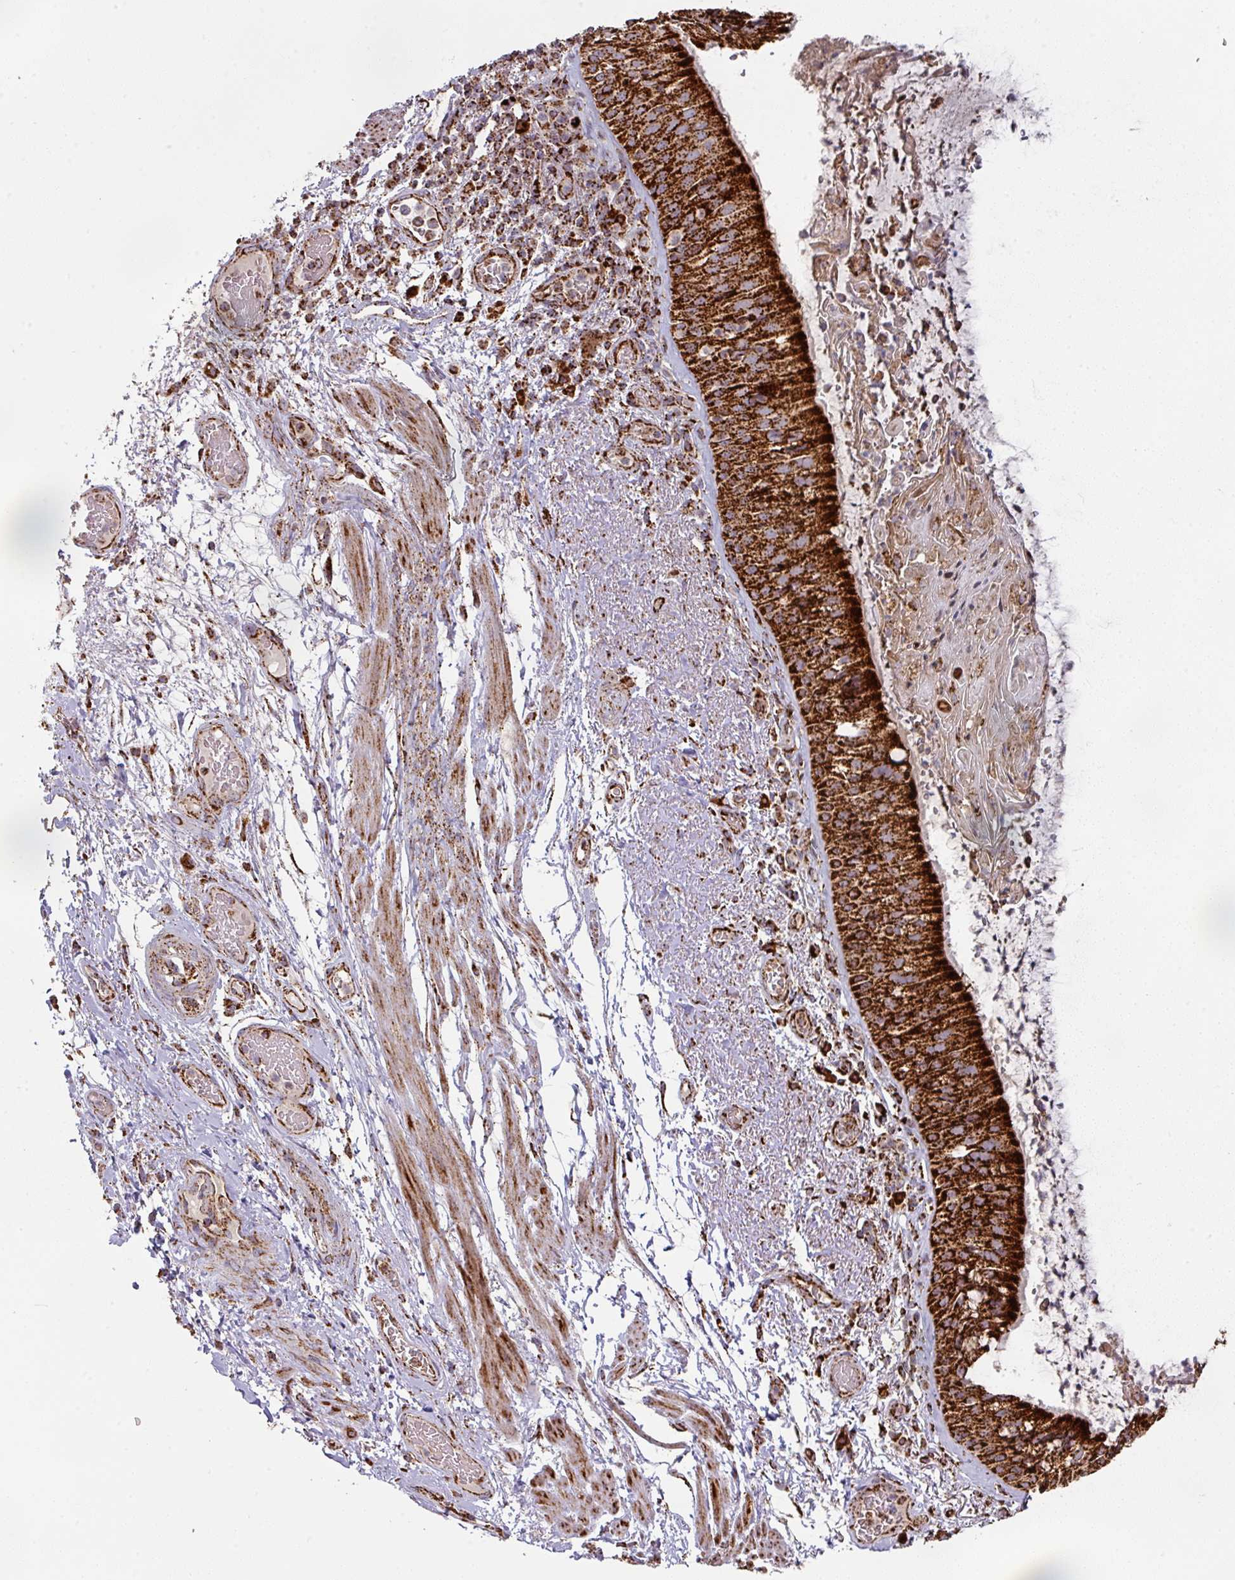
{"staining": {"intensity": "strong", "quantity": ">75%", "location": "cytoplasmic/membranous"}, "tissue": "bronchus", "cell_type": "Respiratory epithelial cells", "image_type": "normal", "snomed": [{"axis": "morphology", "description": "Normal tissue, NOS"}, {"axis": "topography", "description": "Cartilage tissue"}, {"axis": "topography", "description": "Bronchus"}], "caption": "Bronchus stained with immunohistochemistry displays strong cytoplasmic/membranous expression in about >75% of respiratory epithelial cells. The protein of interest is shown in brown color, while the nuclei are stained blue.", "gene": "TRAP1", "patient": {"sex": "male", "age": 63}}